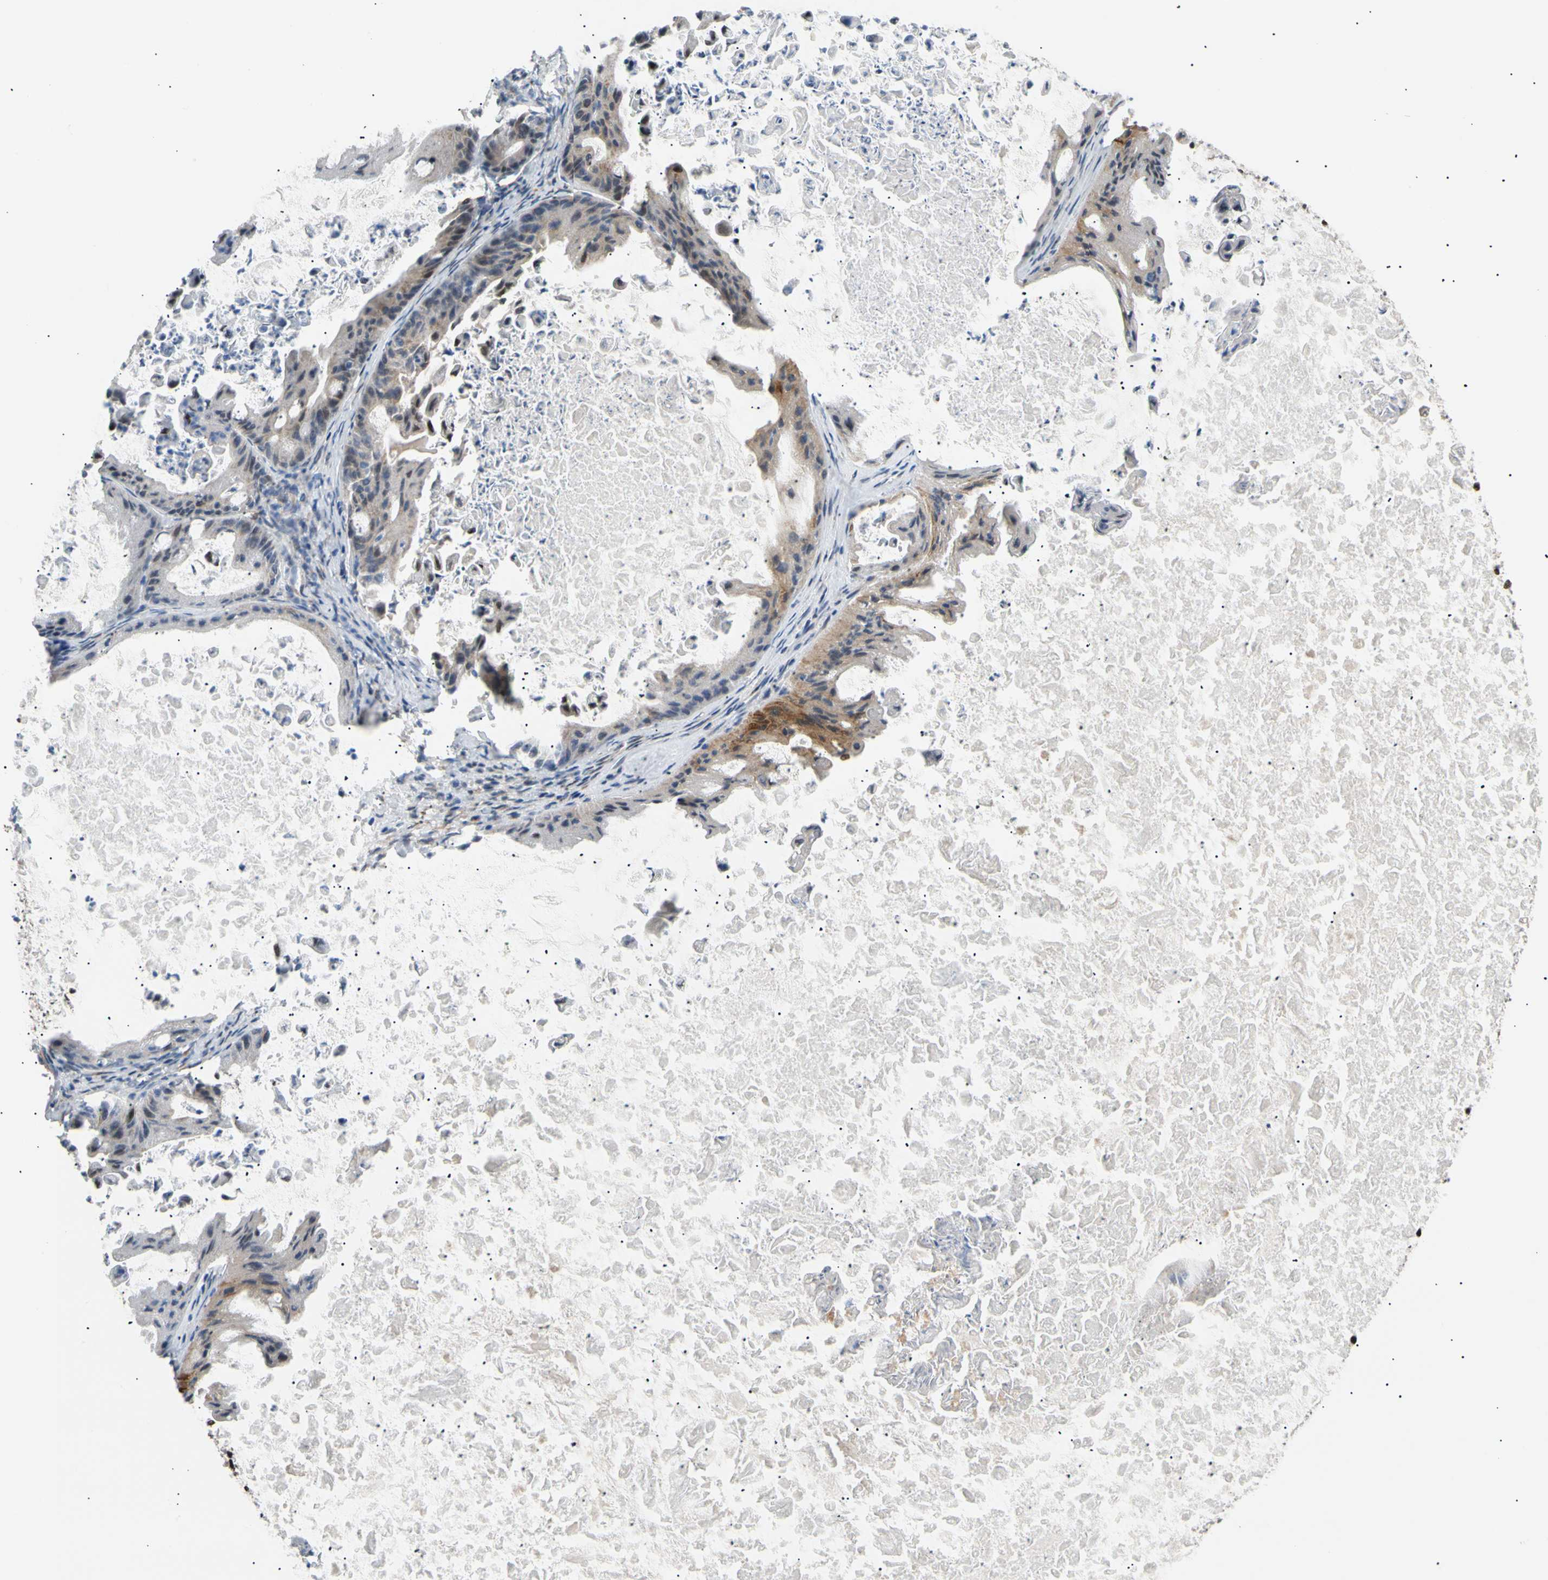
{"staining": {"intensity": "moderate", "quantity": "<25%", "location": "cytoplasmic/membranous"}, "tissue": "ovarian cancer", "cell_type": "Tumor cells", "image_type": "cancer", "snomed": [{"axis": "morphology", "description": "Cystadenocarcinoma, mucinous, NOS"}, {"axis": "topography", "description": "Ovary"}], "caption": "DAB immunohistochemical staining of human ovarian mucinous cystadenocarcinoma displays moderate cytoplasmic/membranous protein expression in approximately <25% of tumor cells. (Brightfield microscopy of DAB IHC at high magnification).", "gene": "E2F1", "patient": {"sex": "female", "age": 37}}